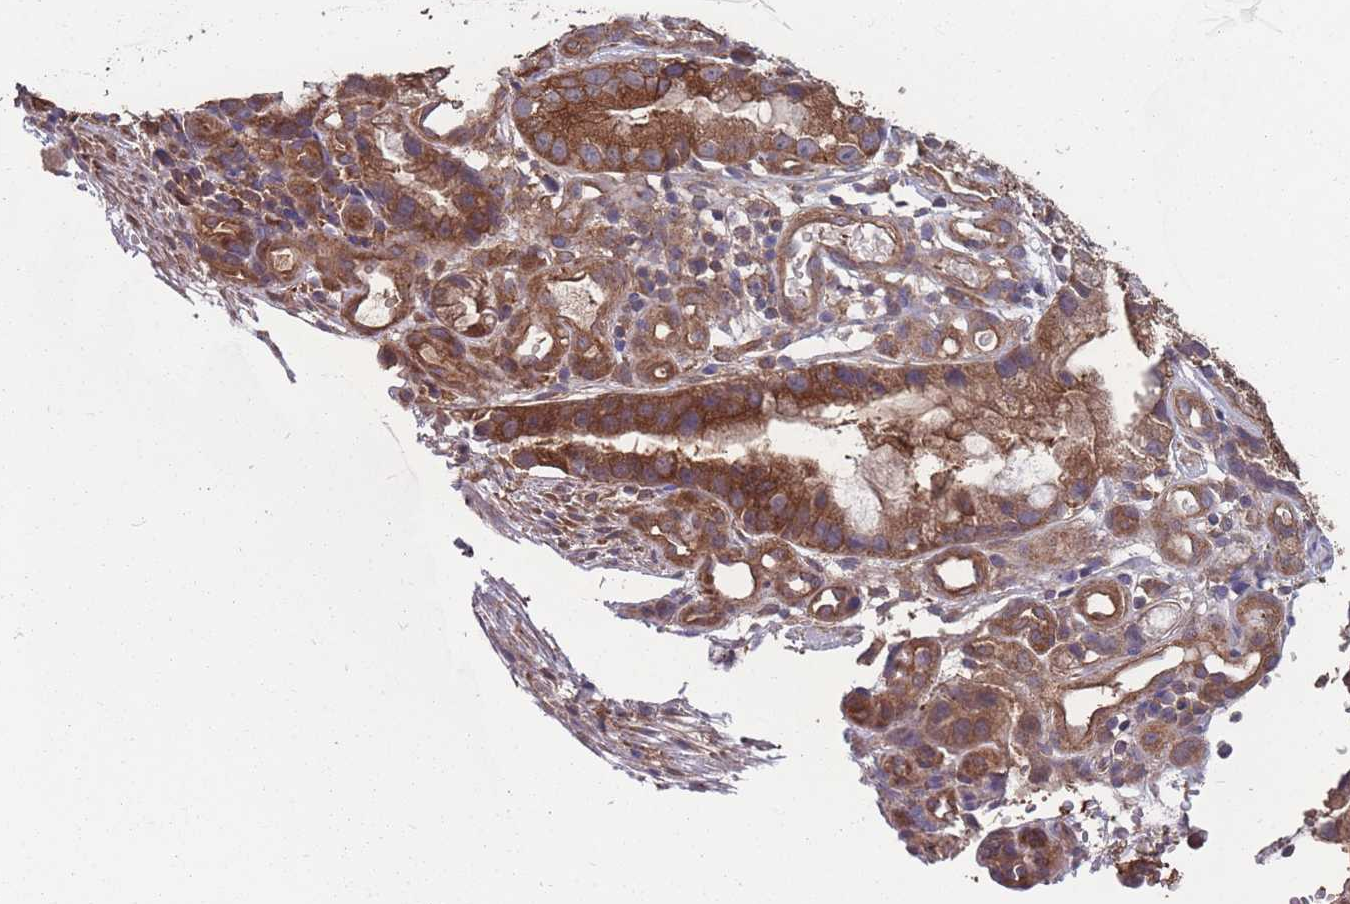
{"staining": {"intensity": "strong", "quantity": ">75%", "location": "cytoplasmic/membranous"}, "tissue": "stomach cancer", "cell_type": "Tumor cells", "image_type": "cancer", "snomed": [{"axis": "morphology", "description": "Adenocarcinoma, NOS"}, {"axis": "topography", "description": "Stomach"}], "caption": "Immunohistochemistry micrograph of neoplastic tissue: stomach cancer stained using immunohistochemistry (IHC) exhibits high levels of strong protein expression localized specifically in the cytoplasmic/membranous of tumor cells, appearing as a cytoplasmic/membranous brown color.", "gene": "ZPR1", "patient": {"sex": "male", "age": 55}}